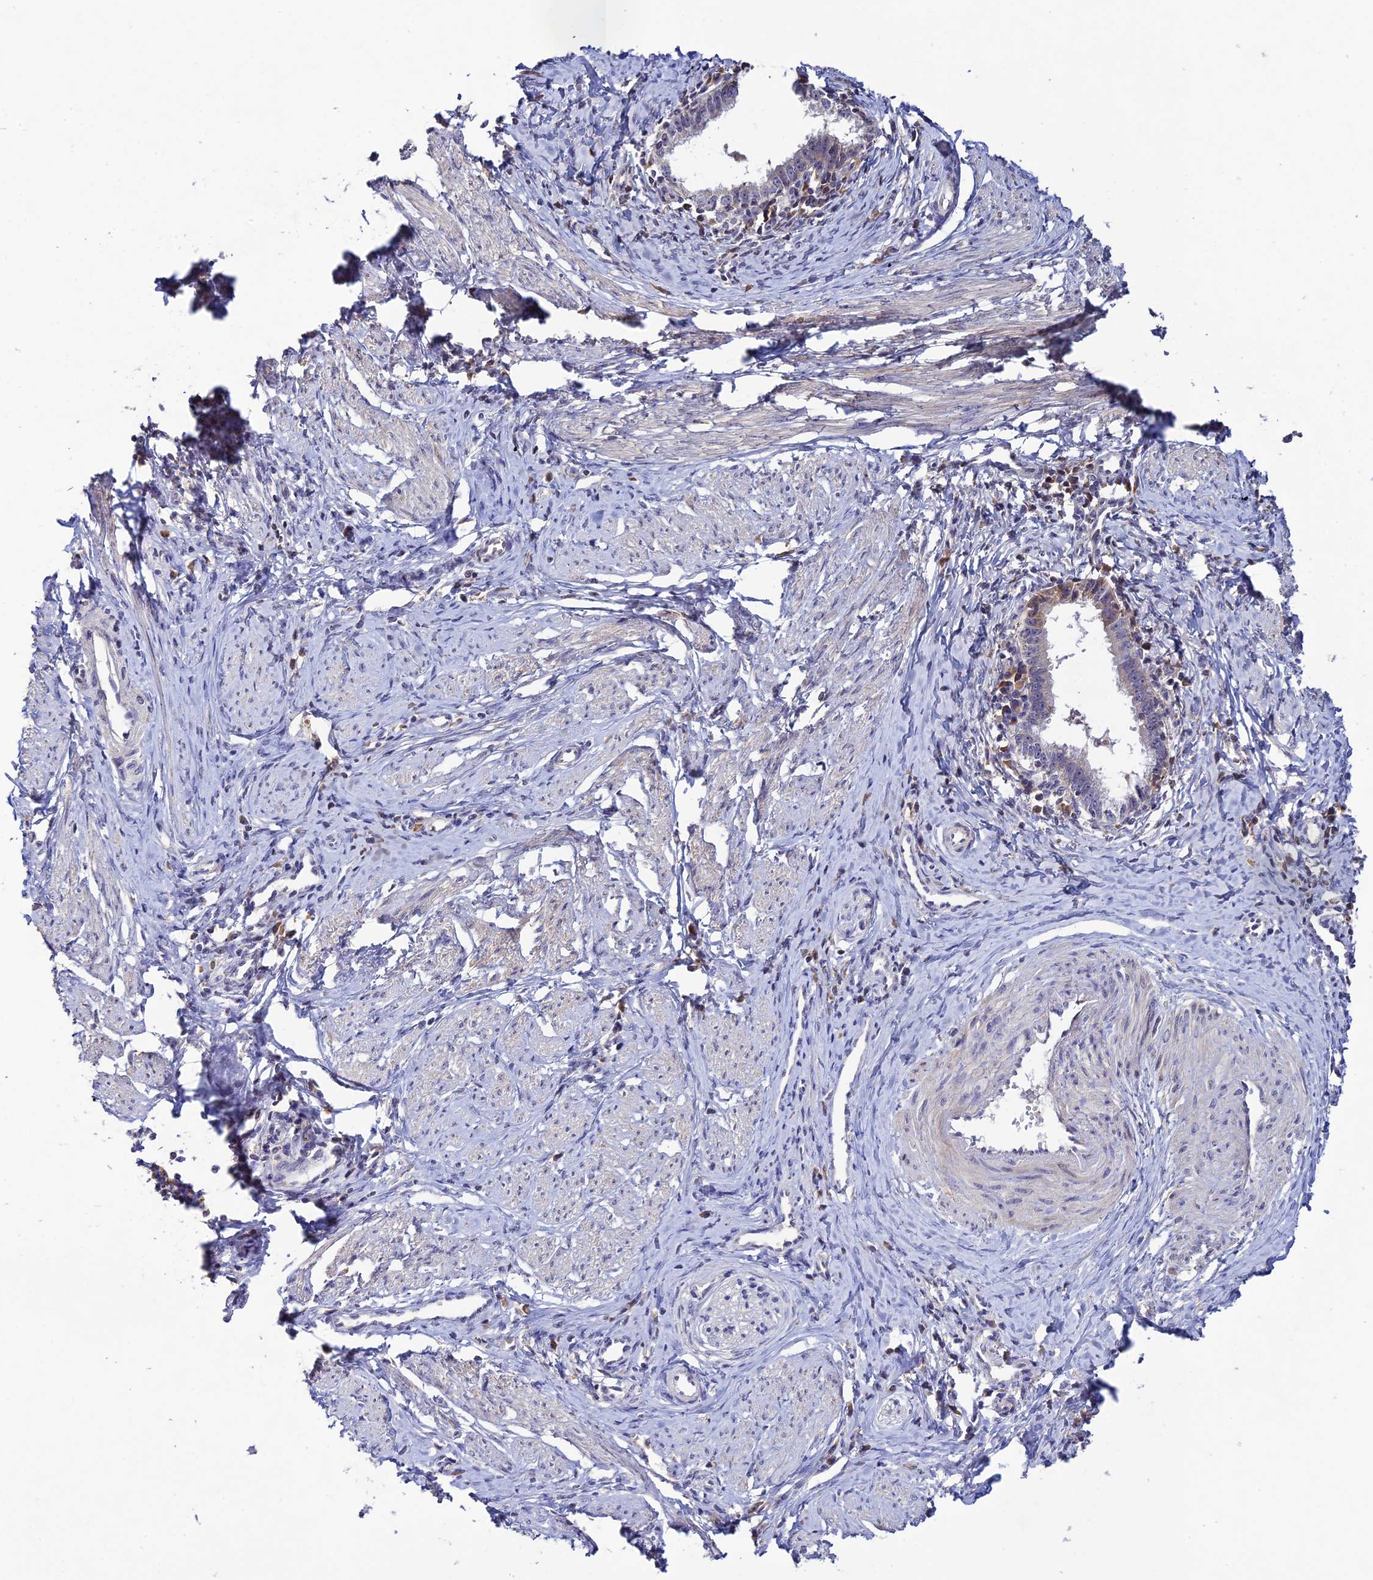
{"staining": {"intensity": "negative", "quantity": "none", "location": "none"}, "tissue": "cervical cancer", "cell_type": "Tumor cells", "image_type": "cancer", "snomed": [{"axis": "morphology", "description": "Adenocarcinoma, NOS"}, {"axis": "topography", "description": "Cervix"}], "caption": "The image reveals no significant positivity in tumor cells of cervical cancer (adenocarcinoma).", "gene": "CHST5", "patient": {"sex": "female", "age": 36}}